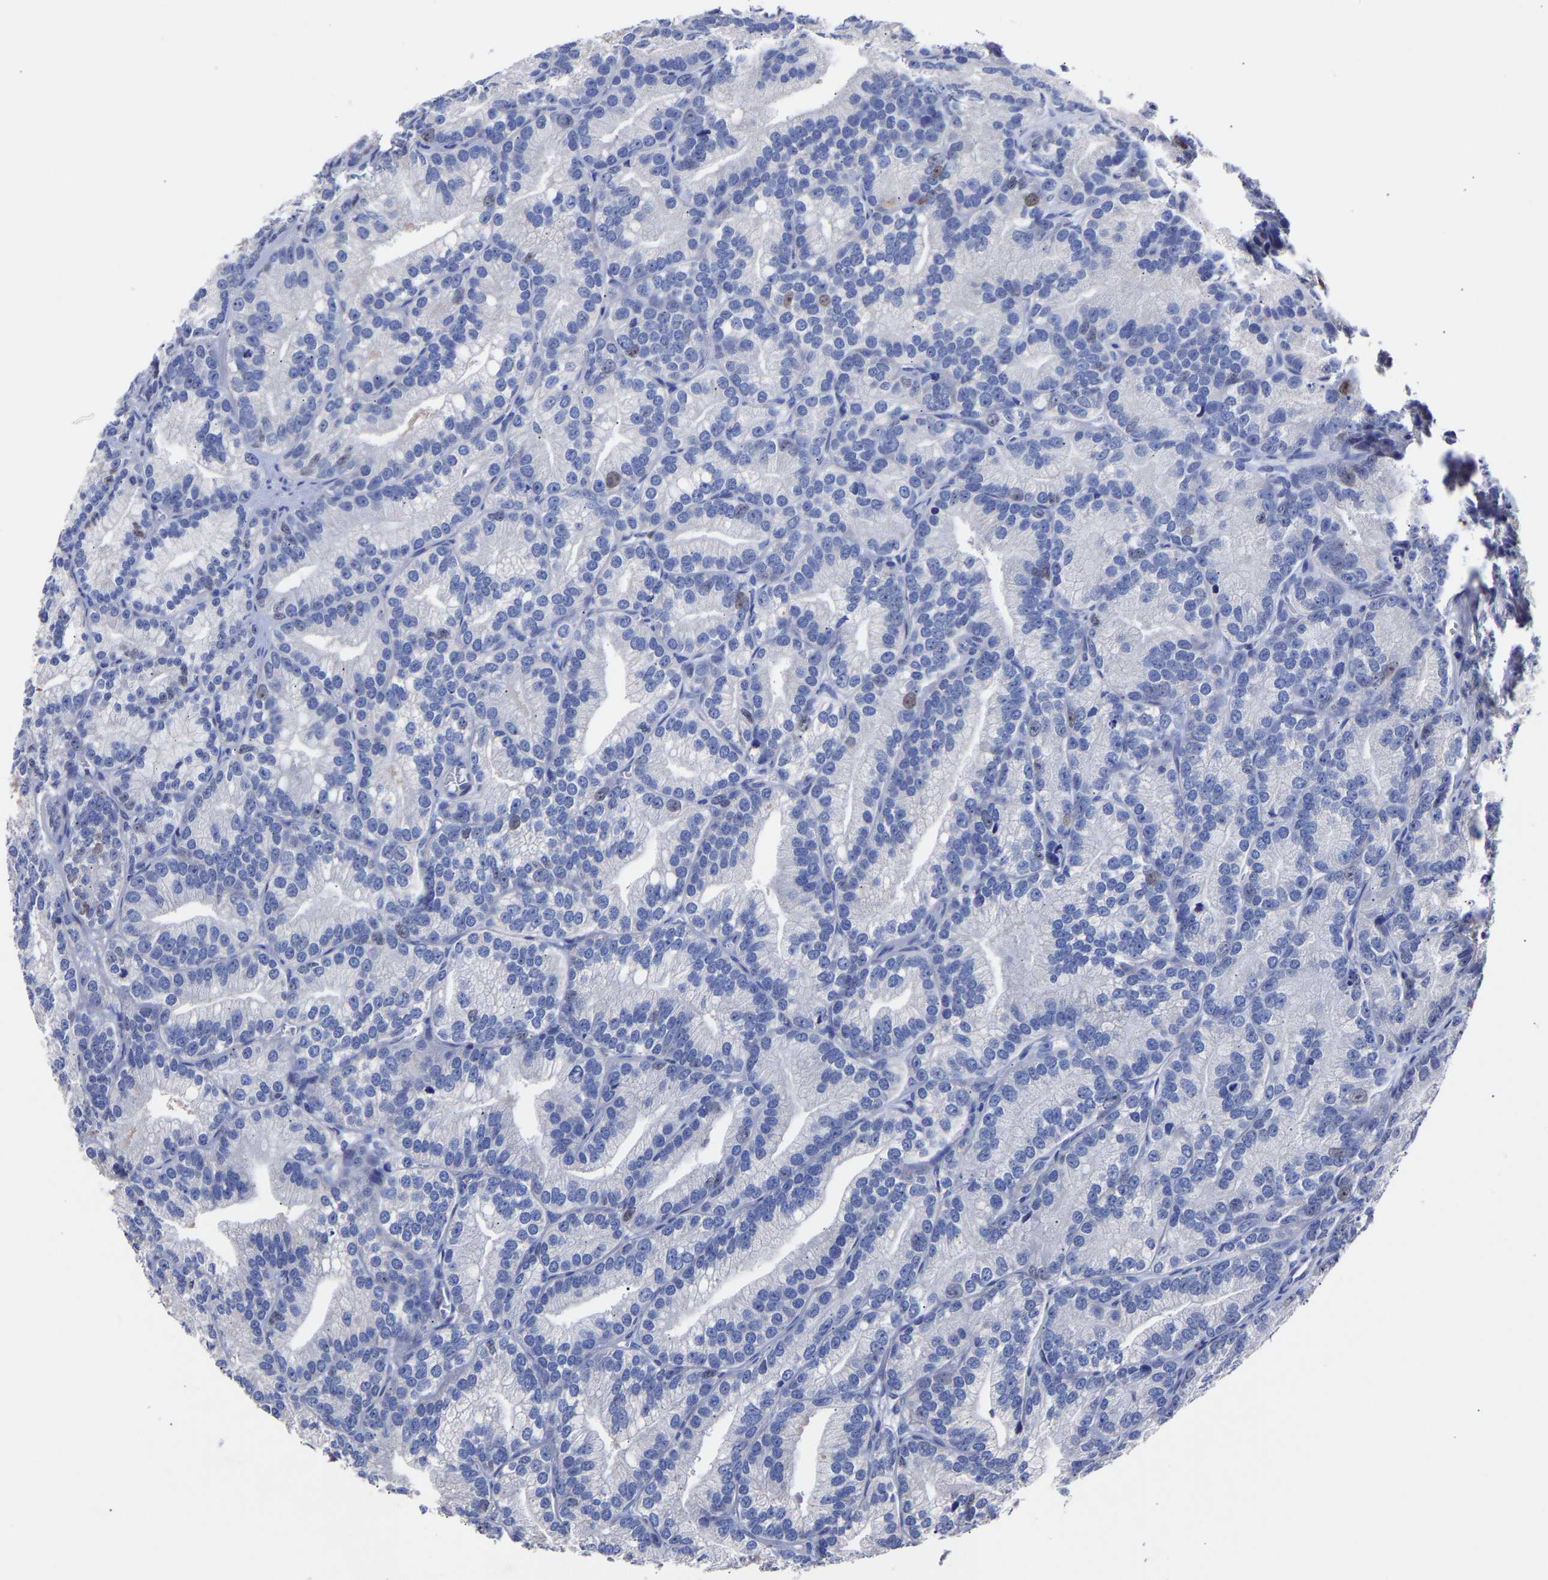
{"staining": {"intensity": "weak", "quantity": "<25%", "location": "nuclear"}, "tissue": "prostate cancer", "cell_type": "Tumor cells", "image_type": "cancer", "snomed": [{"axis": "morphology", "description": "Adenocarcinoma, Low grade"}, {"axis": "topography", "description": "Prostate"}], "caption": "An immunohistochemistry (IHC) histopathology image of adenocarcinoma (low-grade) (prostate) is shown. There is no staining in tumor cells of adenocarcinoma (low-grade) (prostate). (DAB IHC visualized using brightfield microscopy, high magnification).", "gene": "SEM1", "patient": {"sex": "male", "age": 89}}